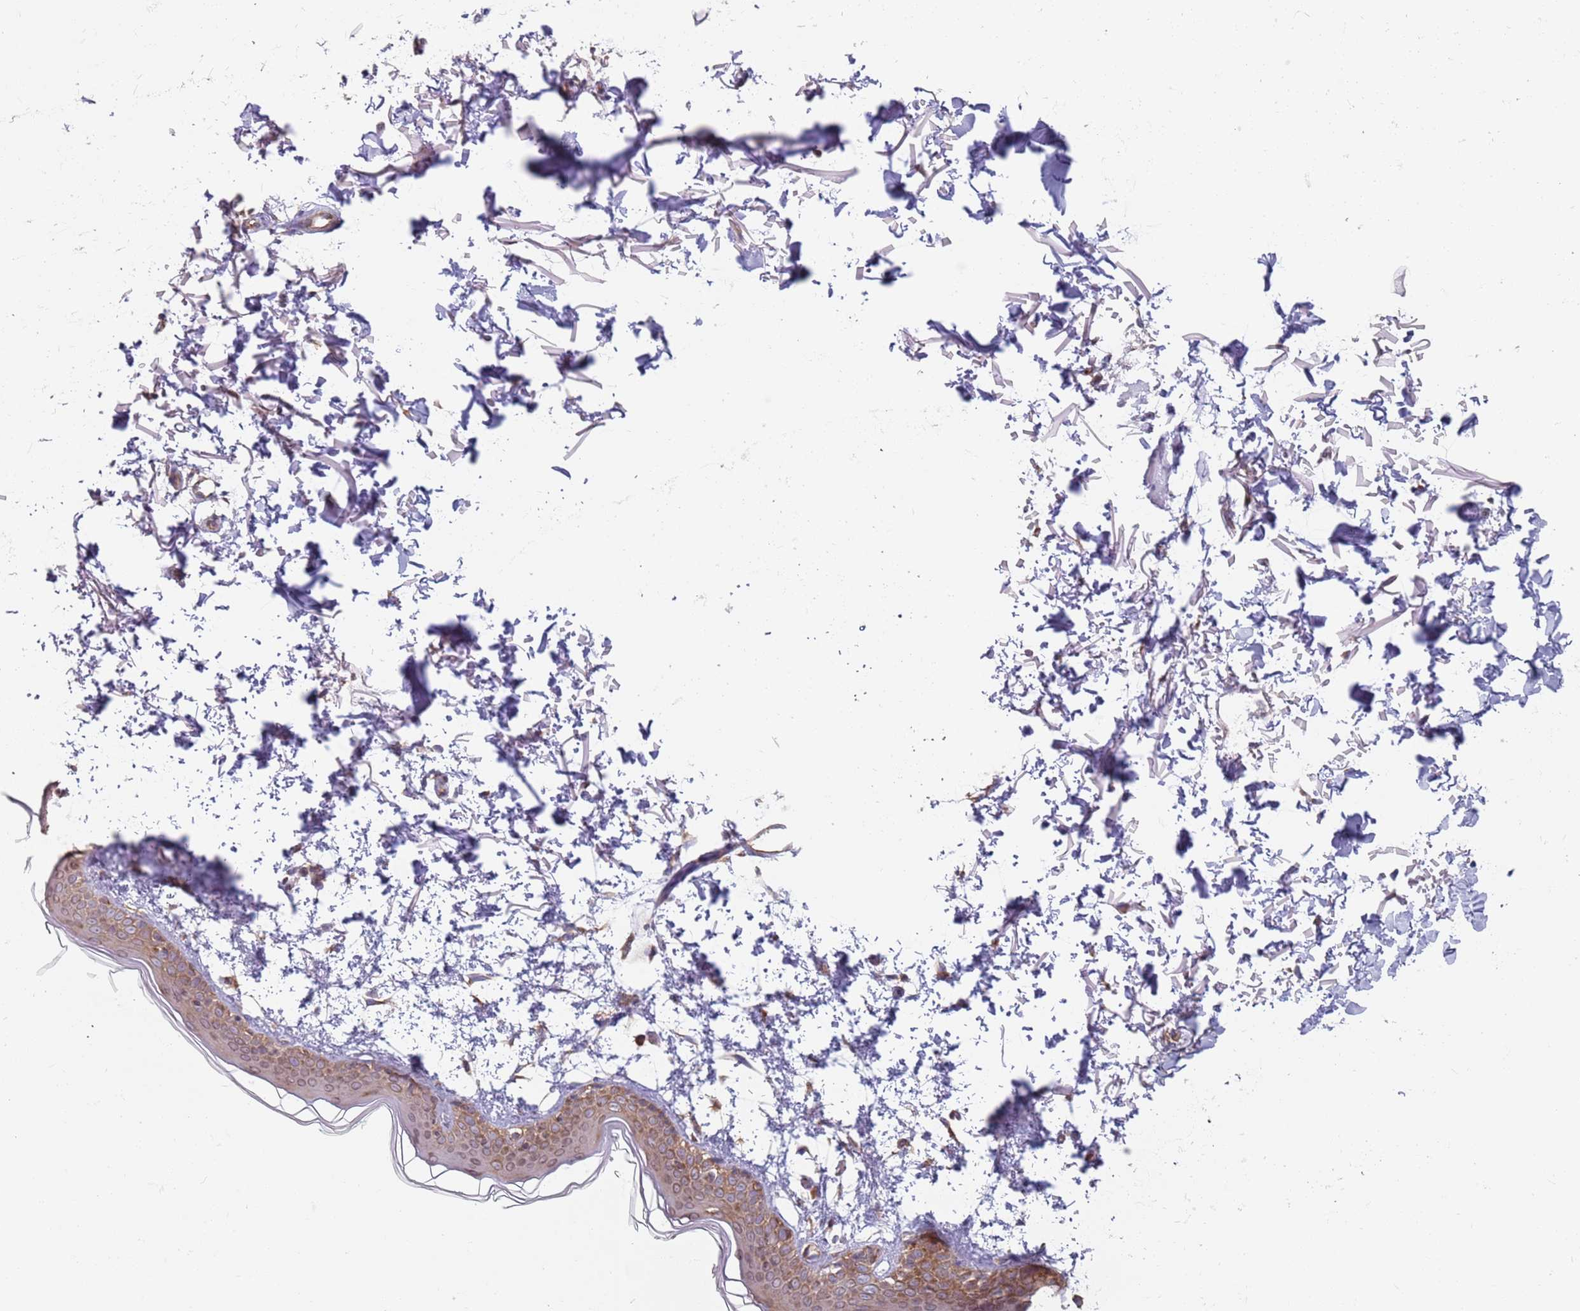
{"staining": {"intensity": "weak", "quantity": ">75%", "location": "cytoplasmic/membranous"}, "tissue": "skin", "cell_type": "Fibroblasts", "image_type": "normal", "snomed": [{"axis": "morphology", "description": "Normal tissue, NOS"}, {"axis": "topography", "description": "Skin"}], "caption": "About >75% of fibroblasts in unremarkable skin demonstrate weak cytoplasmic/membranous protein staining as visualized by brown immunohistochemical staining.", "gene": "RPL17", "patient": {"sex": "male", "age": 66}}